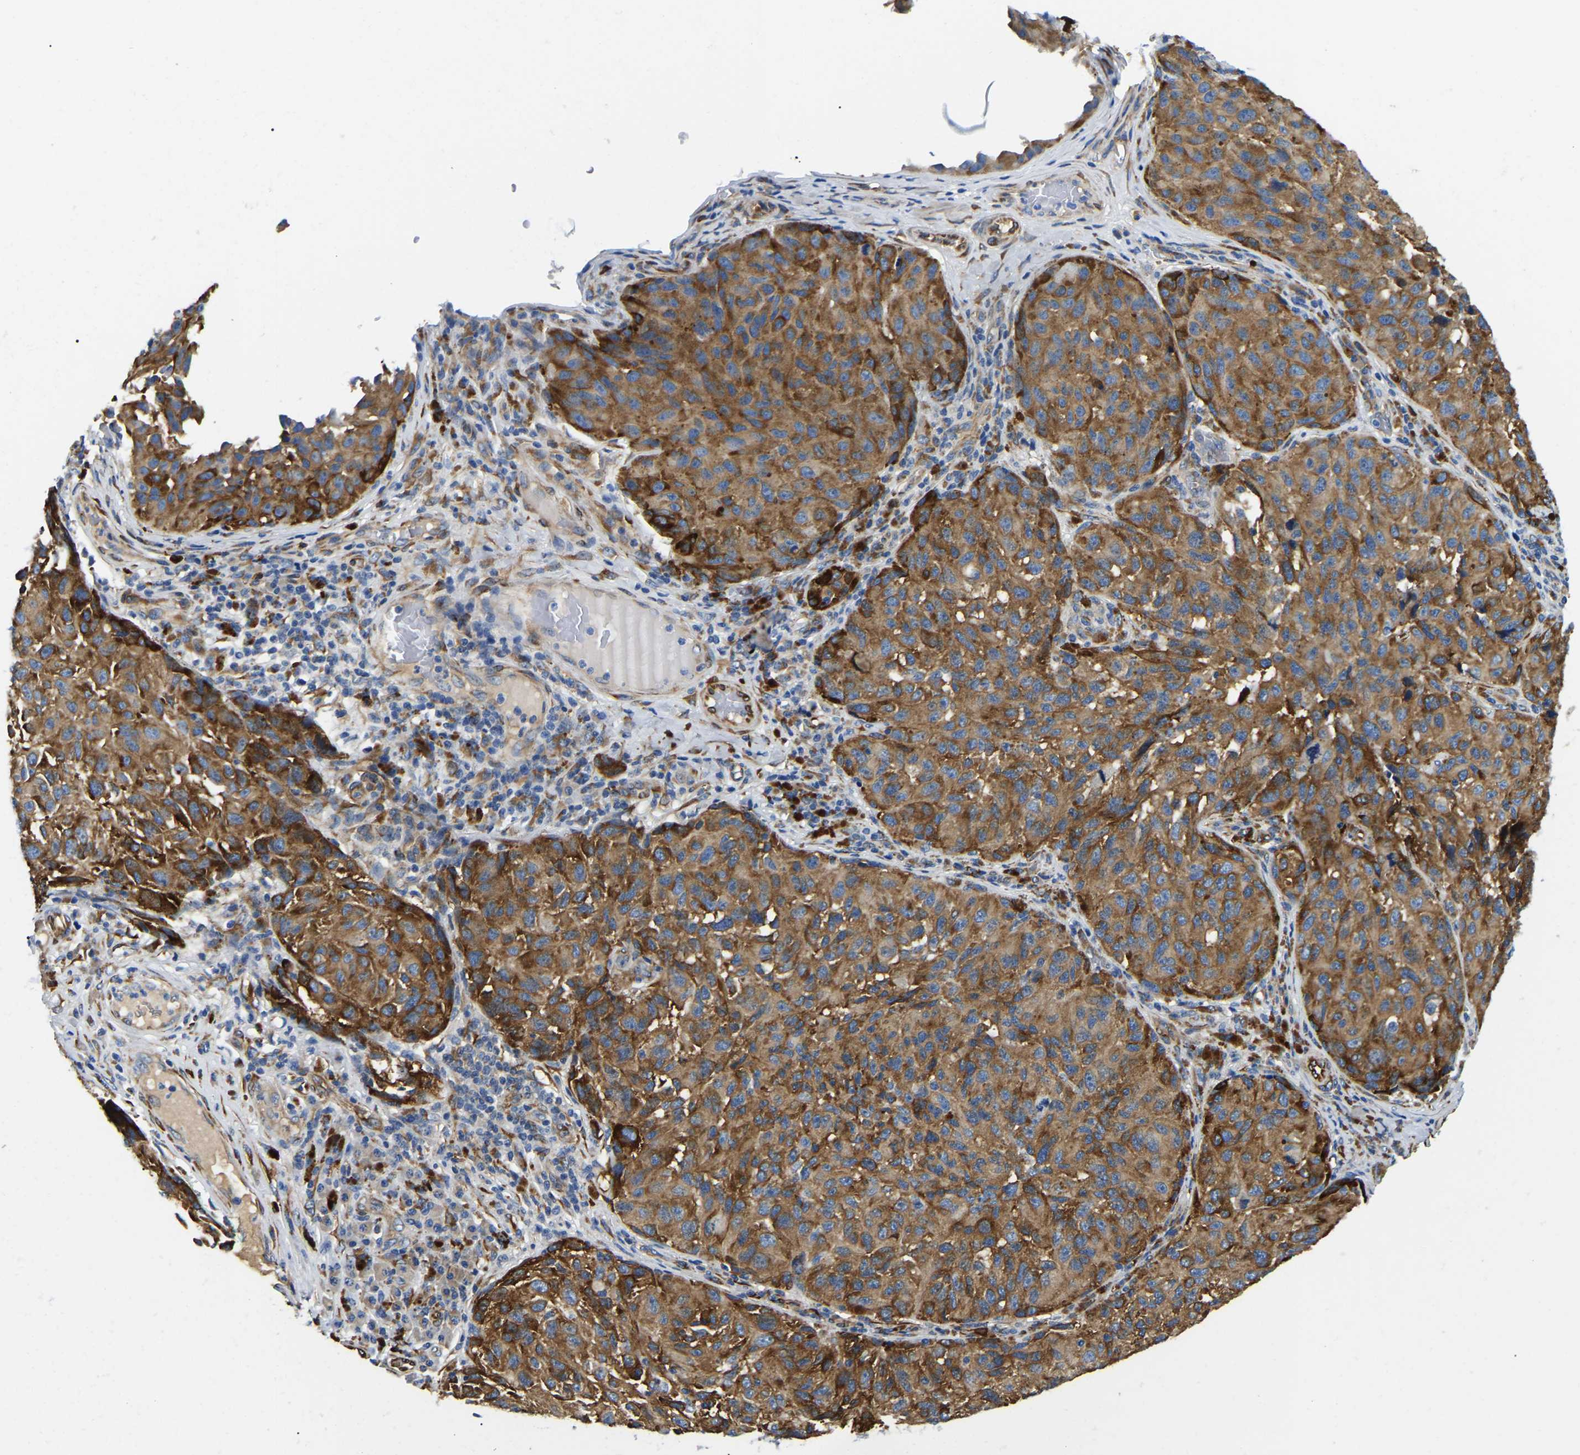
{"staining": {"intensity": "moderate", "quantity": ">75%", "location": "cytoplasmic/membranous"}, "tissue": "melanoma", "cell_type": "Tumor cells", "image_type": "cancer", "snomed": [{"axis": "morphology", "description": "Malignant melanoma, NOS"}, {"axis": "topography", "description": "Skin"}], "caption": "Immunohistochemistry (IHC) of malignant melanoma shows medium levels of moderate cytoplasmic/membranous expression in about >75% of tumor cells.", "gene": "DUSP8", "patient": {"sex": "female", "age": 73}}